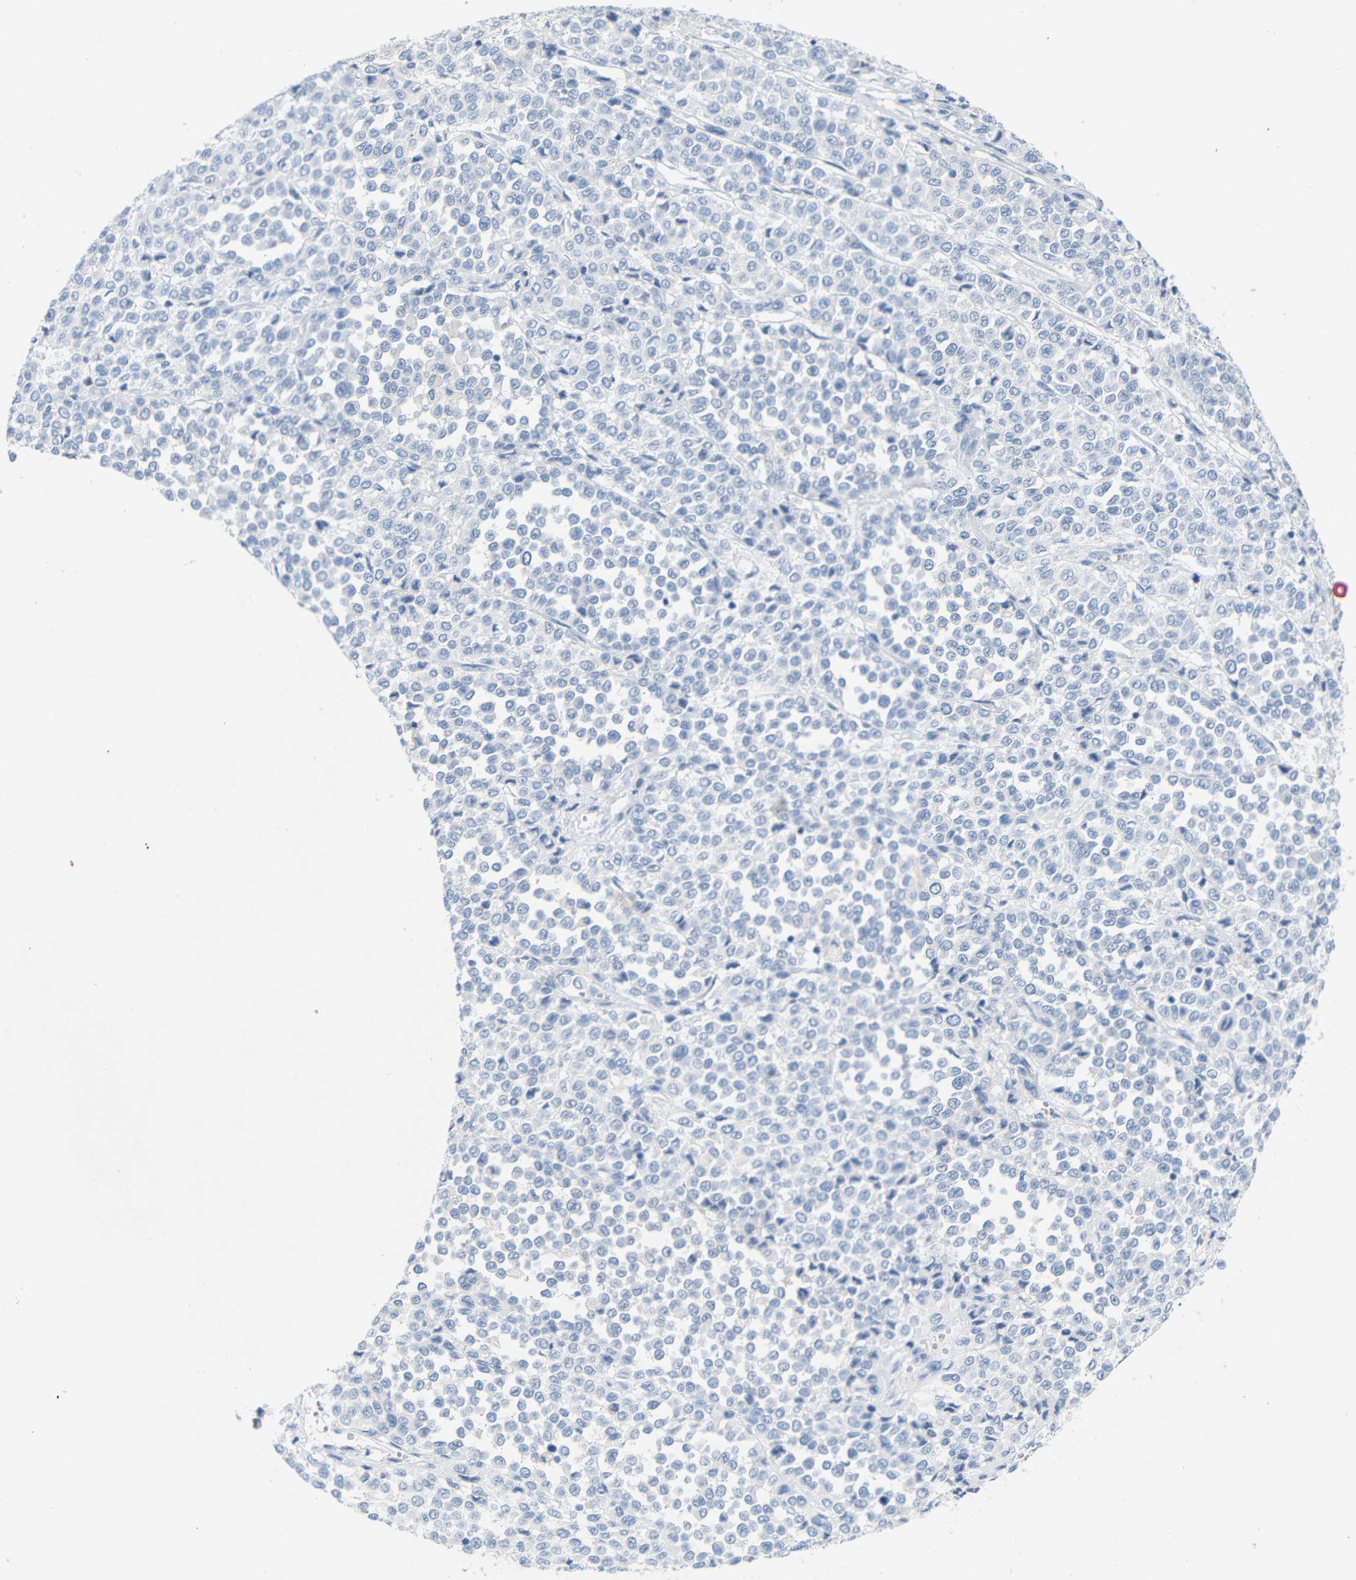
{"staining": {"intensity": "negative", "quantity": "none", "location": "none"}, "tissue": "melanoma", "cell_type": "Tumor cells", "image_type": "cancer", "snomed": [{"axis": "morphology", "description": "Malignant melanoma, Metastatic site"}, {"axis": "topography", "description": "Pancreas"}], "caption": "IHC photomicrograph of neoplastic tissue: human malignant melanoma (metastatic site) stained with DAB (3,3'-diaminobenzidine) reveals no significant protein expression in tumor cells.", "gene": "FCRL1", "patient": {"sex": "female", "age": 30}}